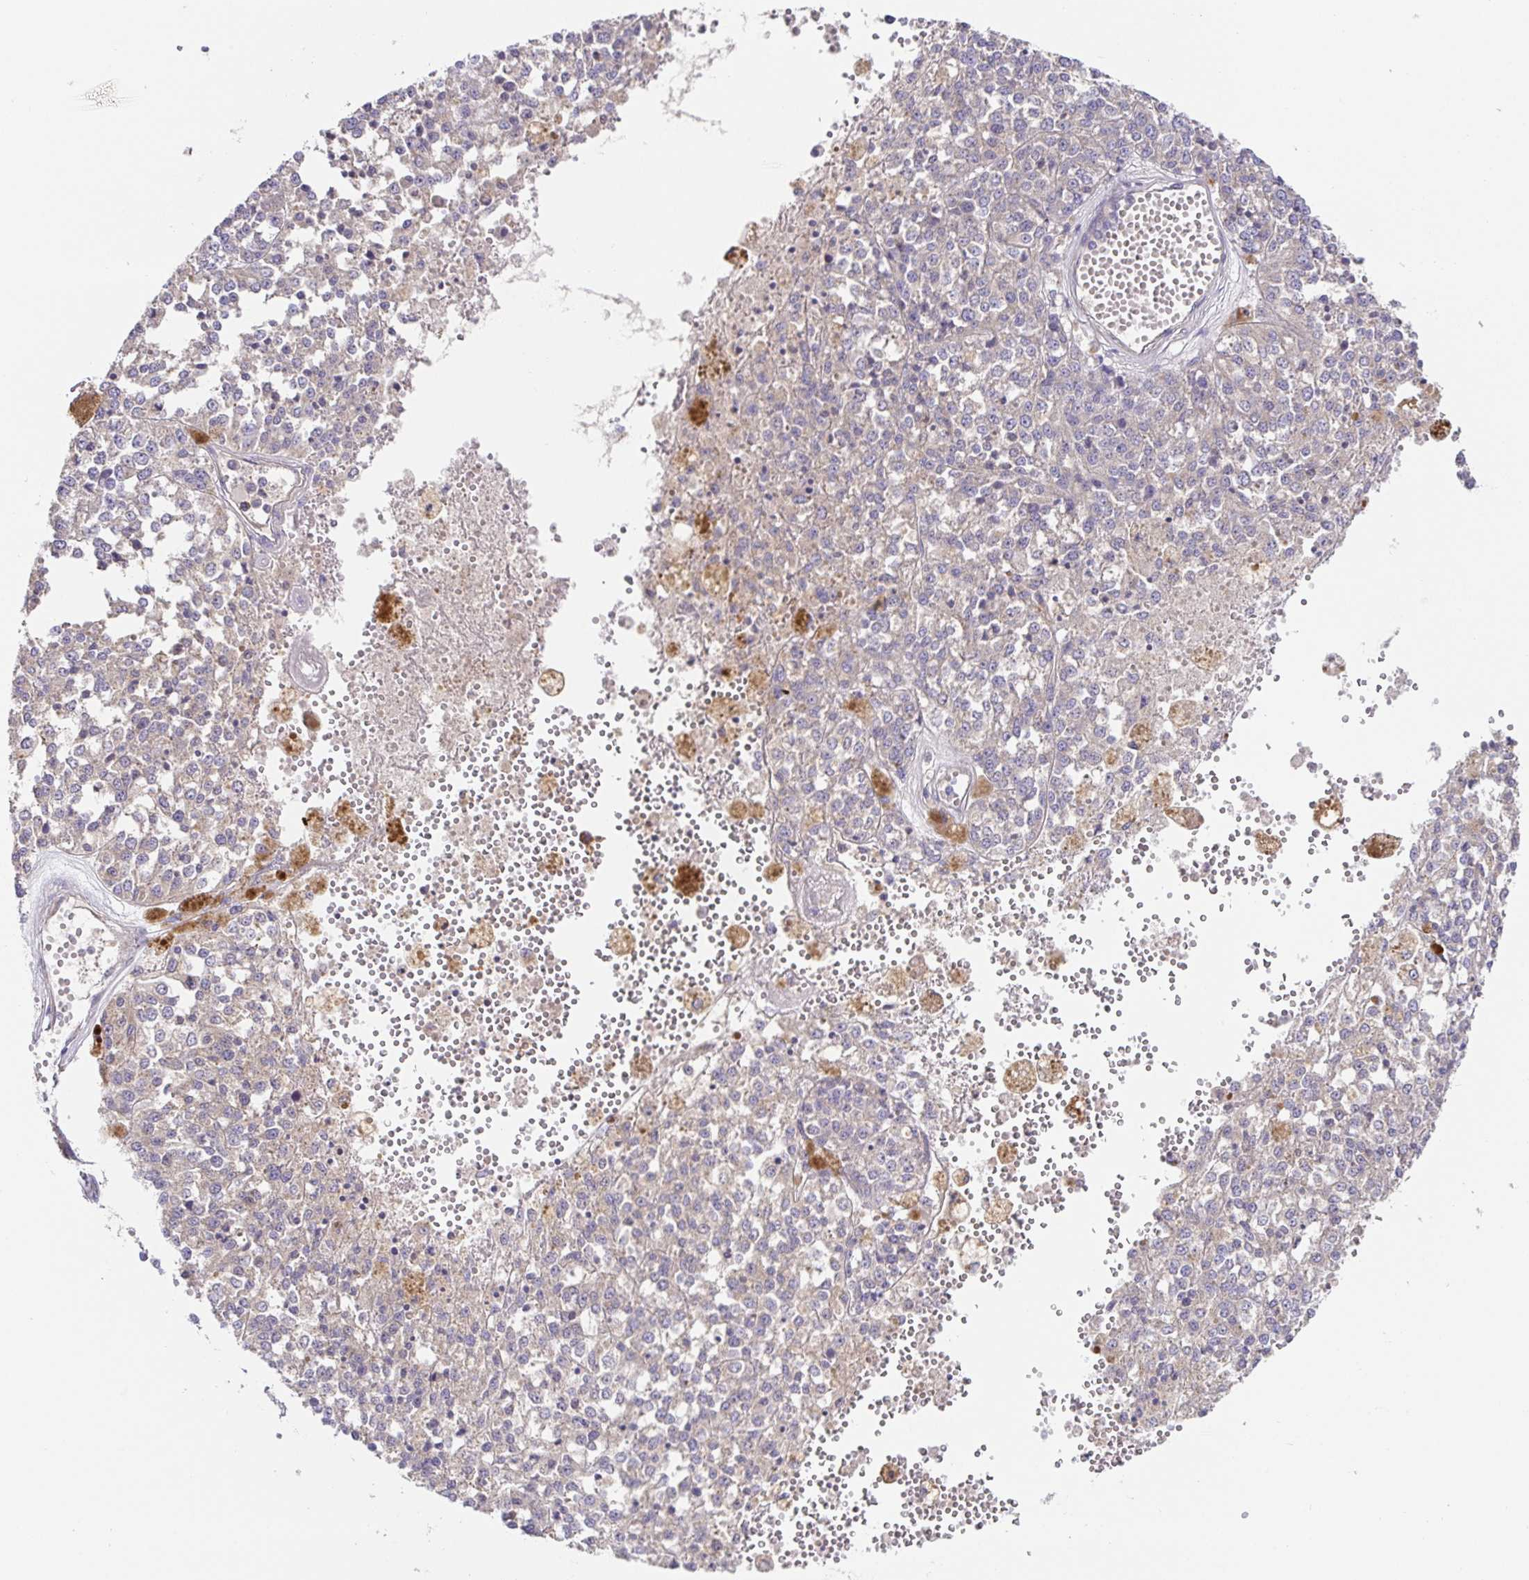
{"staining": {"intensity": "negative", "quantity": "none", "location": "none"}, "tissue": "melanoma", "cell_type": "Tumor cells", "image_type": "cancer", "snomed": [{"axis": "morphology", "description": "Malignant melanoma, Metastatic site"}, {"axis": "topography", "description": "Lymph node"}], "caption": "A high-resolution histopathology image shows immunohistochemistry (IHC) staining of melanoma, which exhibits no significant staining in tumor cells.", "gene": "HAGH", "patient": {"sex": "female", "age": 64}}